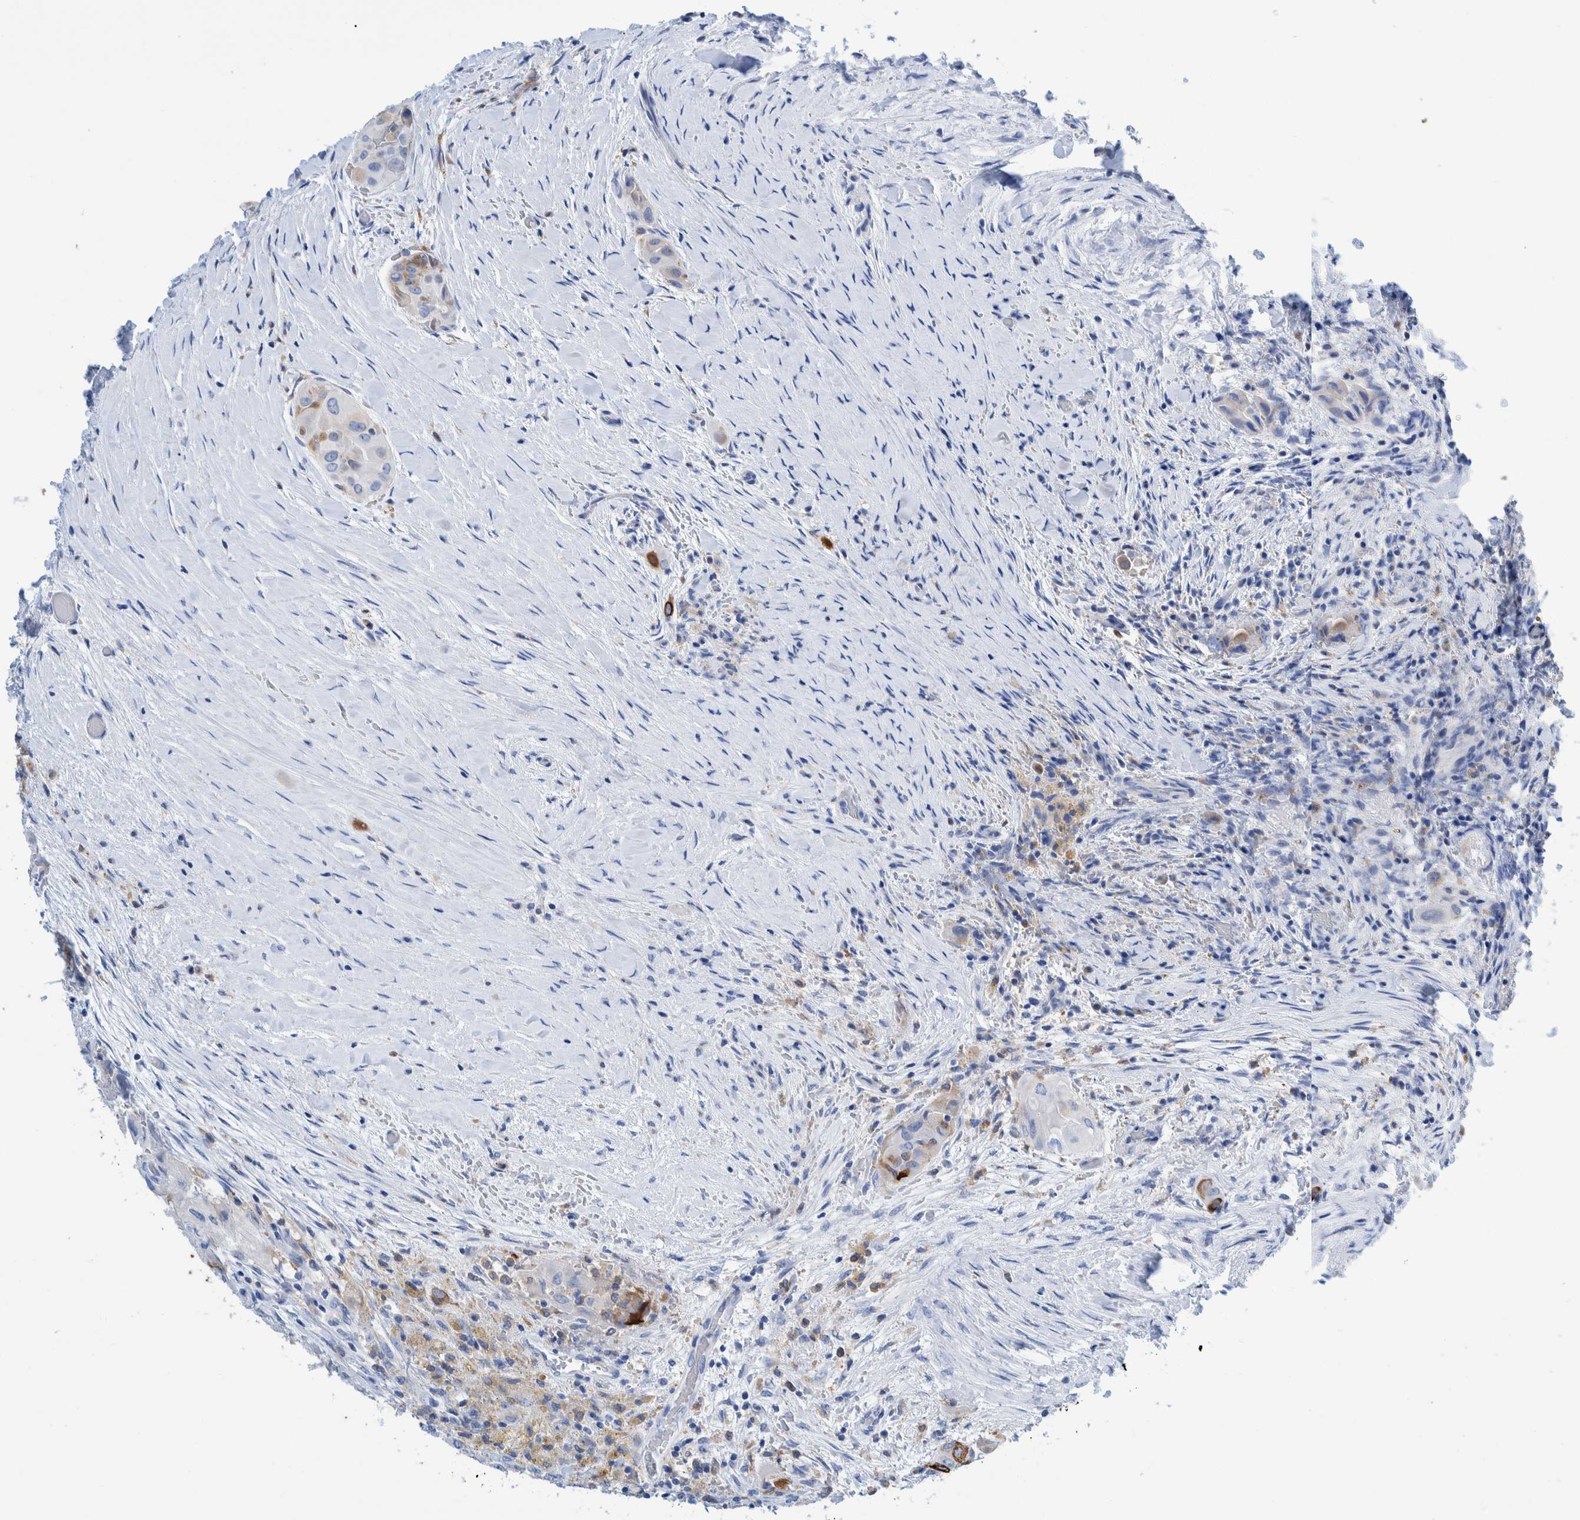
{"staining": {"intensity": "negative", "quantity": "none", "location": "none"}, "tissue": "thyroid cancer", "cell_type": "Tumor cells", "image_type": "cancer", "snomed": [{"axis": "morphology", "description": "Papillary adenocarcinoma, NOS"}, {"axis": "topography", "description": "Thyroid gland"}], "caption": "Immunohistochemistry (IHC) micrograph of human papillary adenocarcinoma (thyroid) stained for a protein (brown), which shows no expression in tumor cells.", "gene": "KRT14", "patient": {"sex": "female", "age": 59}}